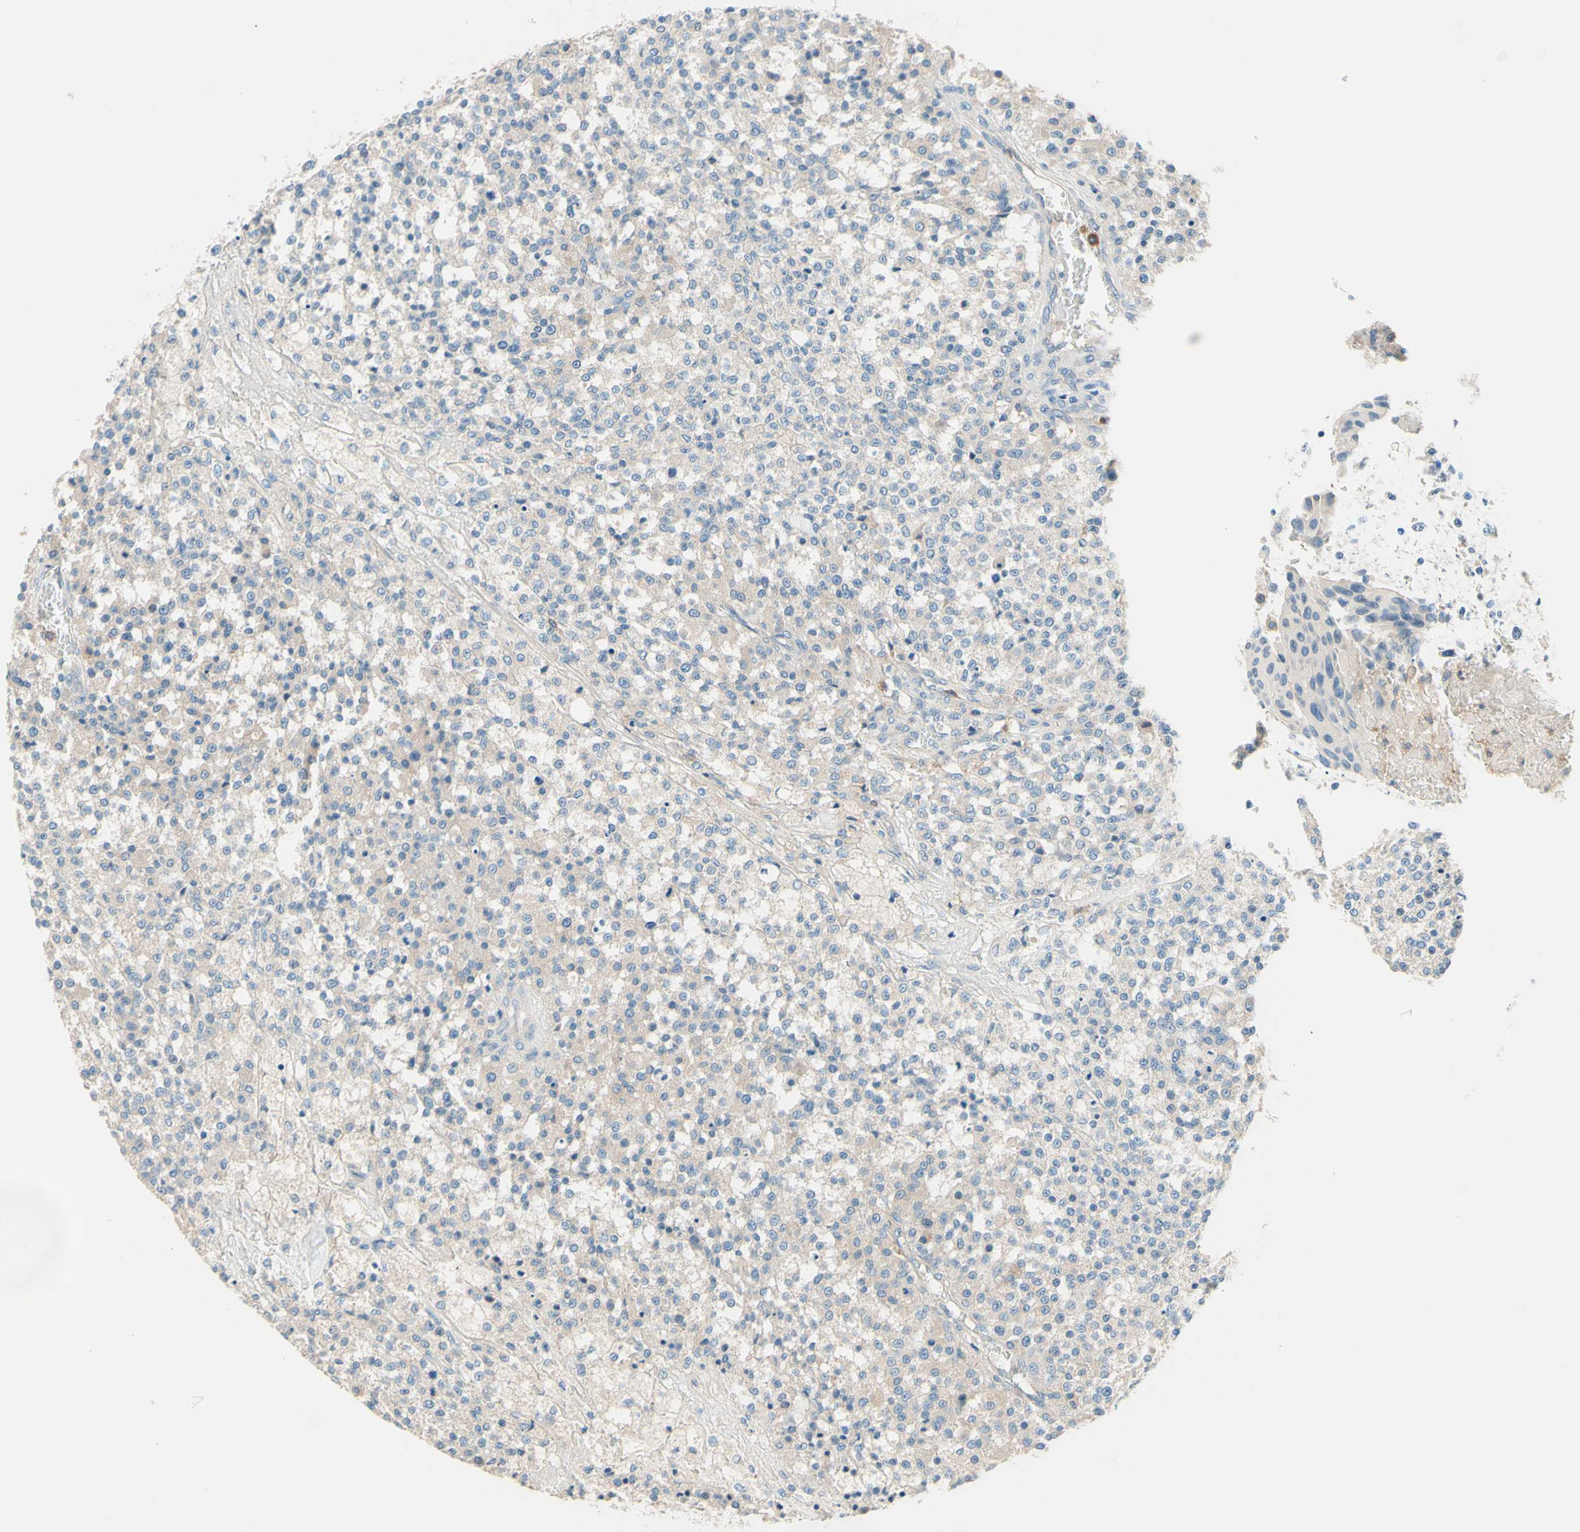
{"staining": {"intensity": "negative", "quantity": "none", "location": "none"}, "tissue": "testis cancer", "cell_type": "Tumor cells", "image_type": "cancer", "snomed": [{"axis": "morphology", "description": "Seminoma, NOS"}, {"axis": "topography", "description": "Testis"}], "caption": "This is an immunohistochemistry micrograph of human testis seminoma. There is no expression in tumor cells.", "gene": "SIGLEC9", "patient": {"sex": "male", "age": 59}}